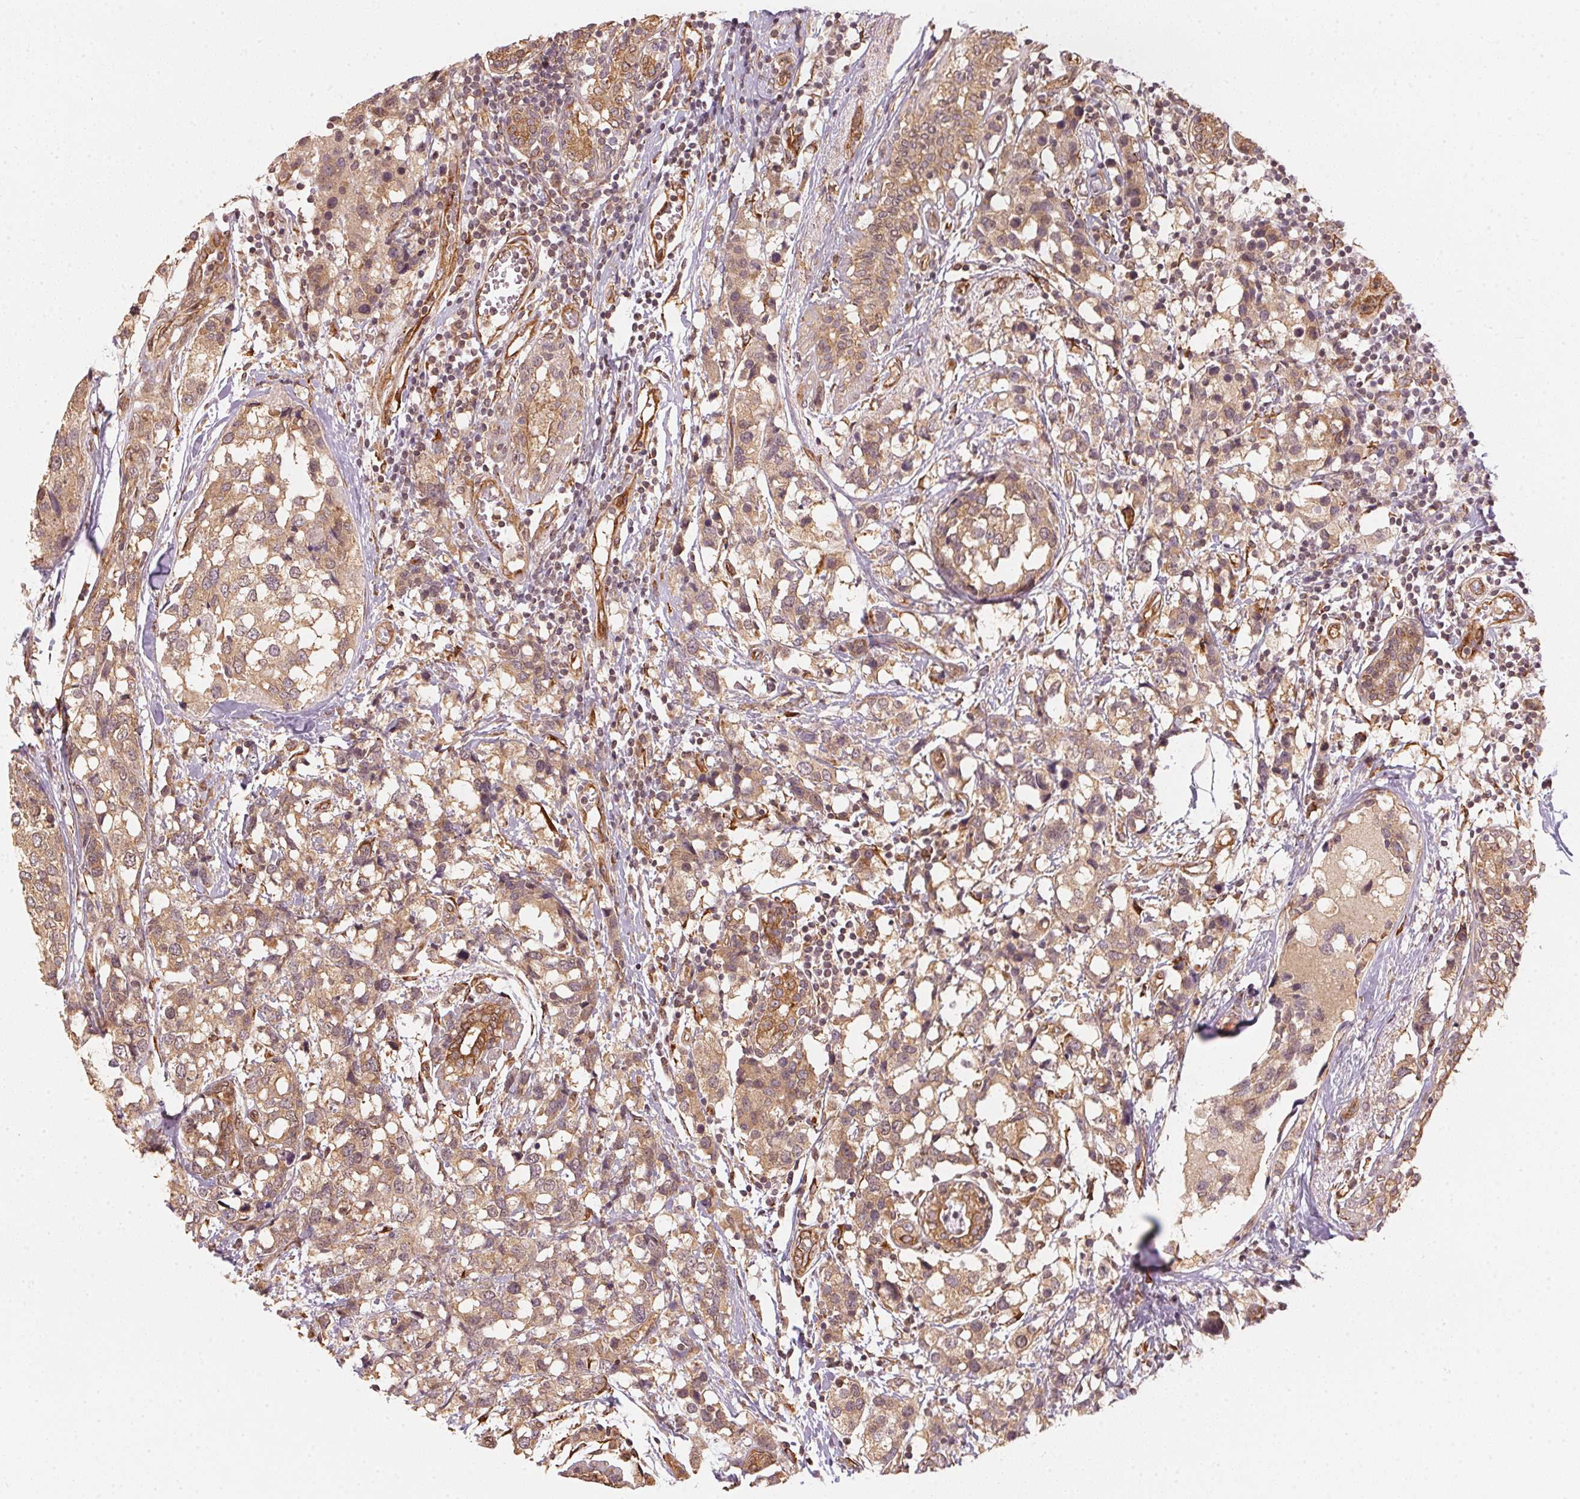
{"staining": {"intensity": "moderate", "quantity": ">75%", "location": "cytoplasmic/membranous"}, "tissue": "breast cancer", "cell_type": "Tumor cells", "image_type": "cancer", "snomed": [{"axis": "morphology", "description": "Lobular carcinoma"}, {"axis": "topography", "description": "Breast"}], "caption": "Brown immunohistochemical staining in human breast lobular carcinoma reveals moderate cytoplasmic/membranous staining in approximately >75% of tumor cells. Immunohistochemistry stains the protein in brown and the nuclei are stained blue.", "gene": "STRN4", "patient": {"sex": "female", "age": 59}}